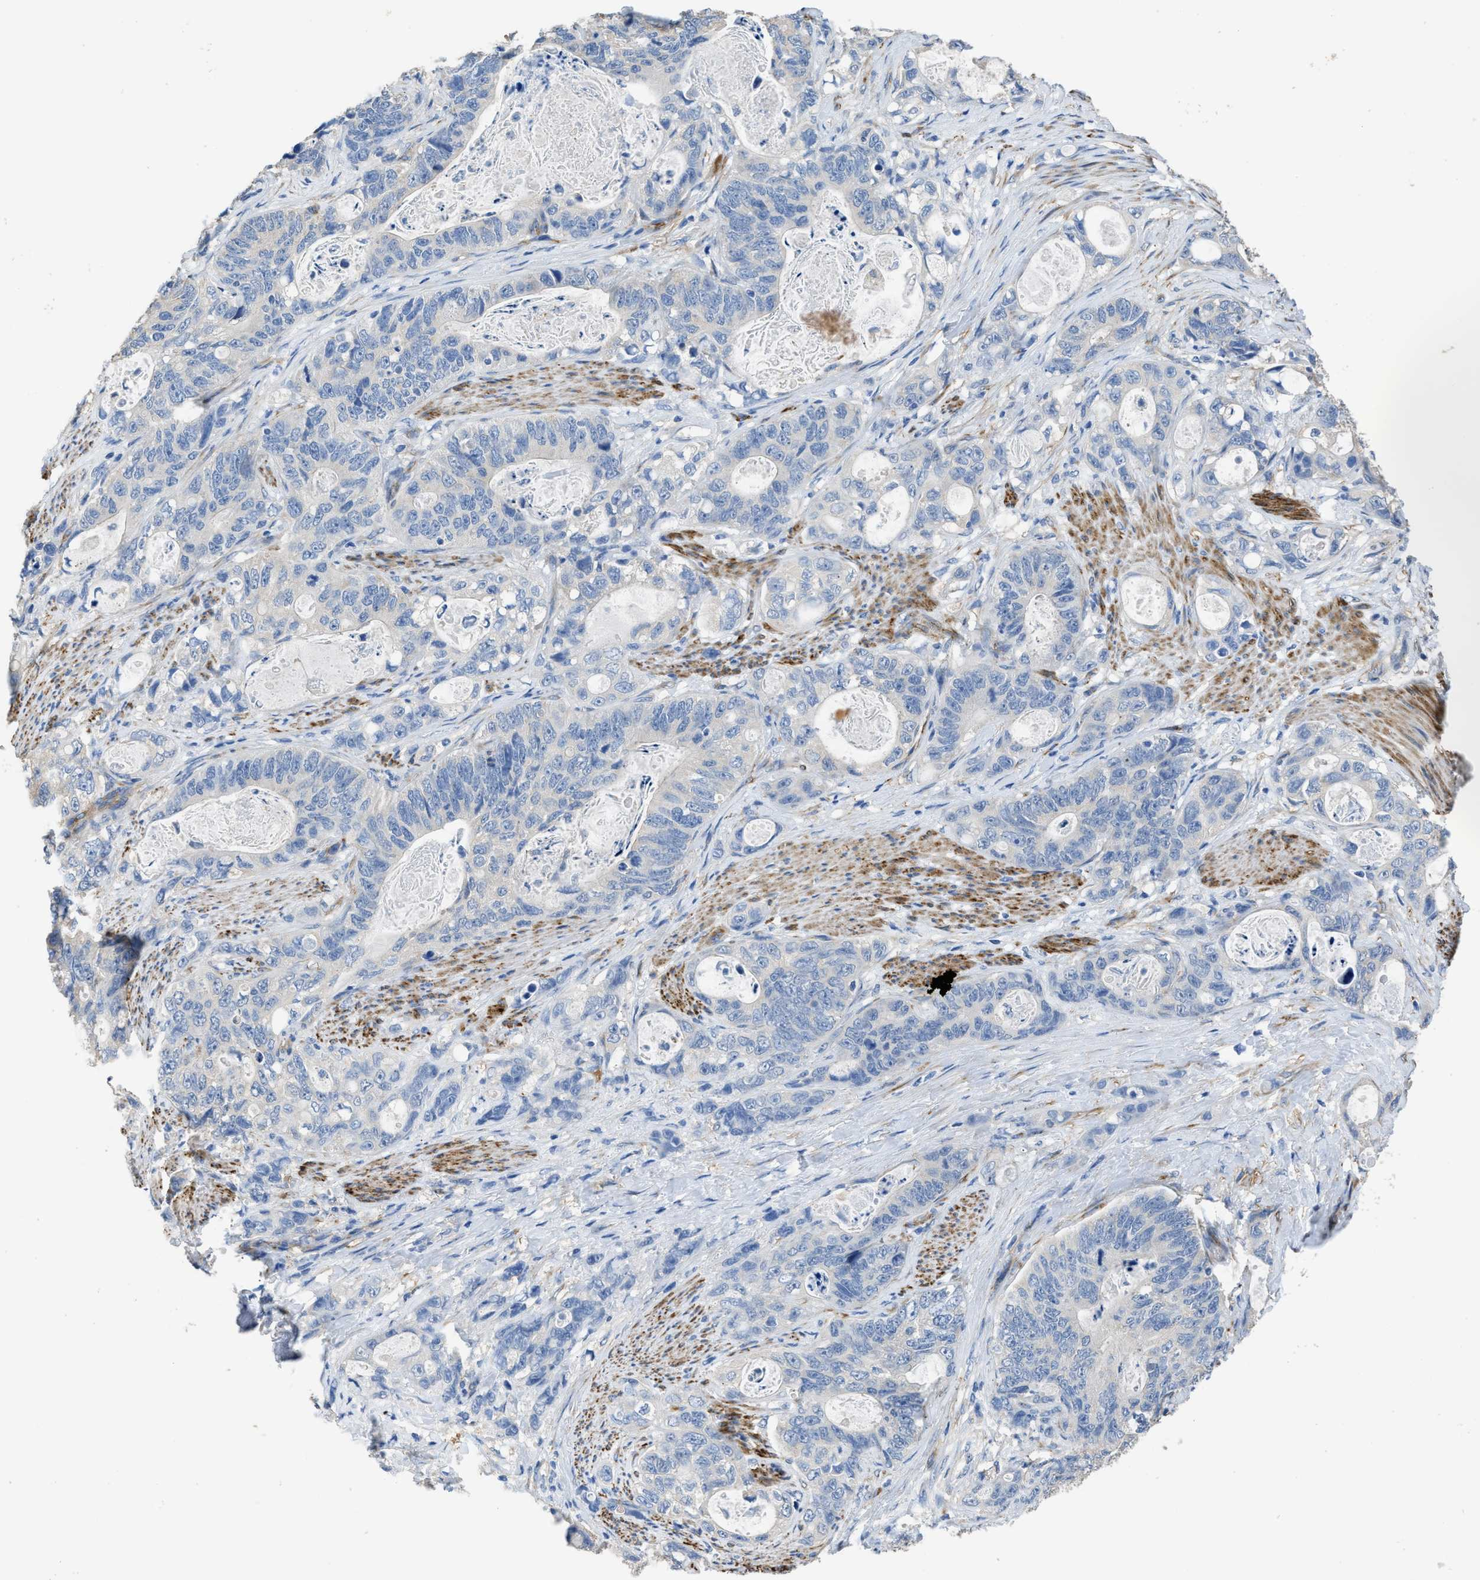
{"staining": {"intensity": "negative", "quantity": "none", "location": "none"}, "tissue": "stomach cancer", "cell_type": "Tumor cells", "image_type": "cancer", "snomed": [{"axis": "morphology", "description": "Normal tissue, NOS"}, {"axis": "morphology", "description": "Adenocarcinoma, NOS"}, {"axis": "topography", "description": "Stomach"}], "caption": "This photomicrograph is of stomach cancer stained with immunohistochemistry (IHC) to label a protein in brown with the nuclei are counter-stained blue. There is no expression in tumor cells.", "gene": "ZSWIM5", "patient": {"sex": "female", "age": 89}}